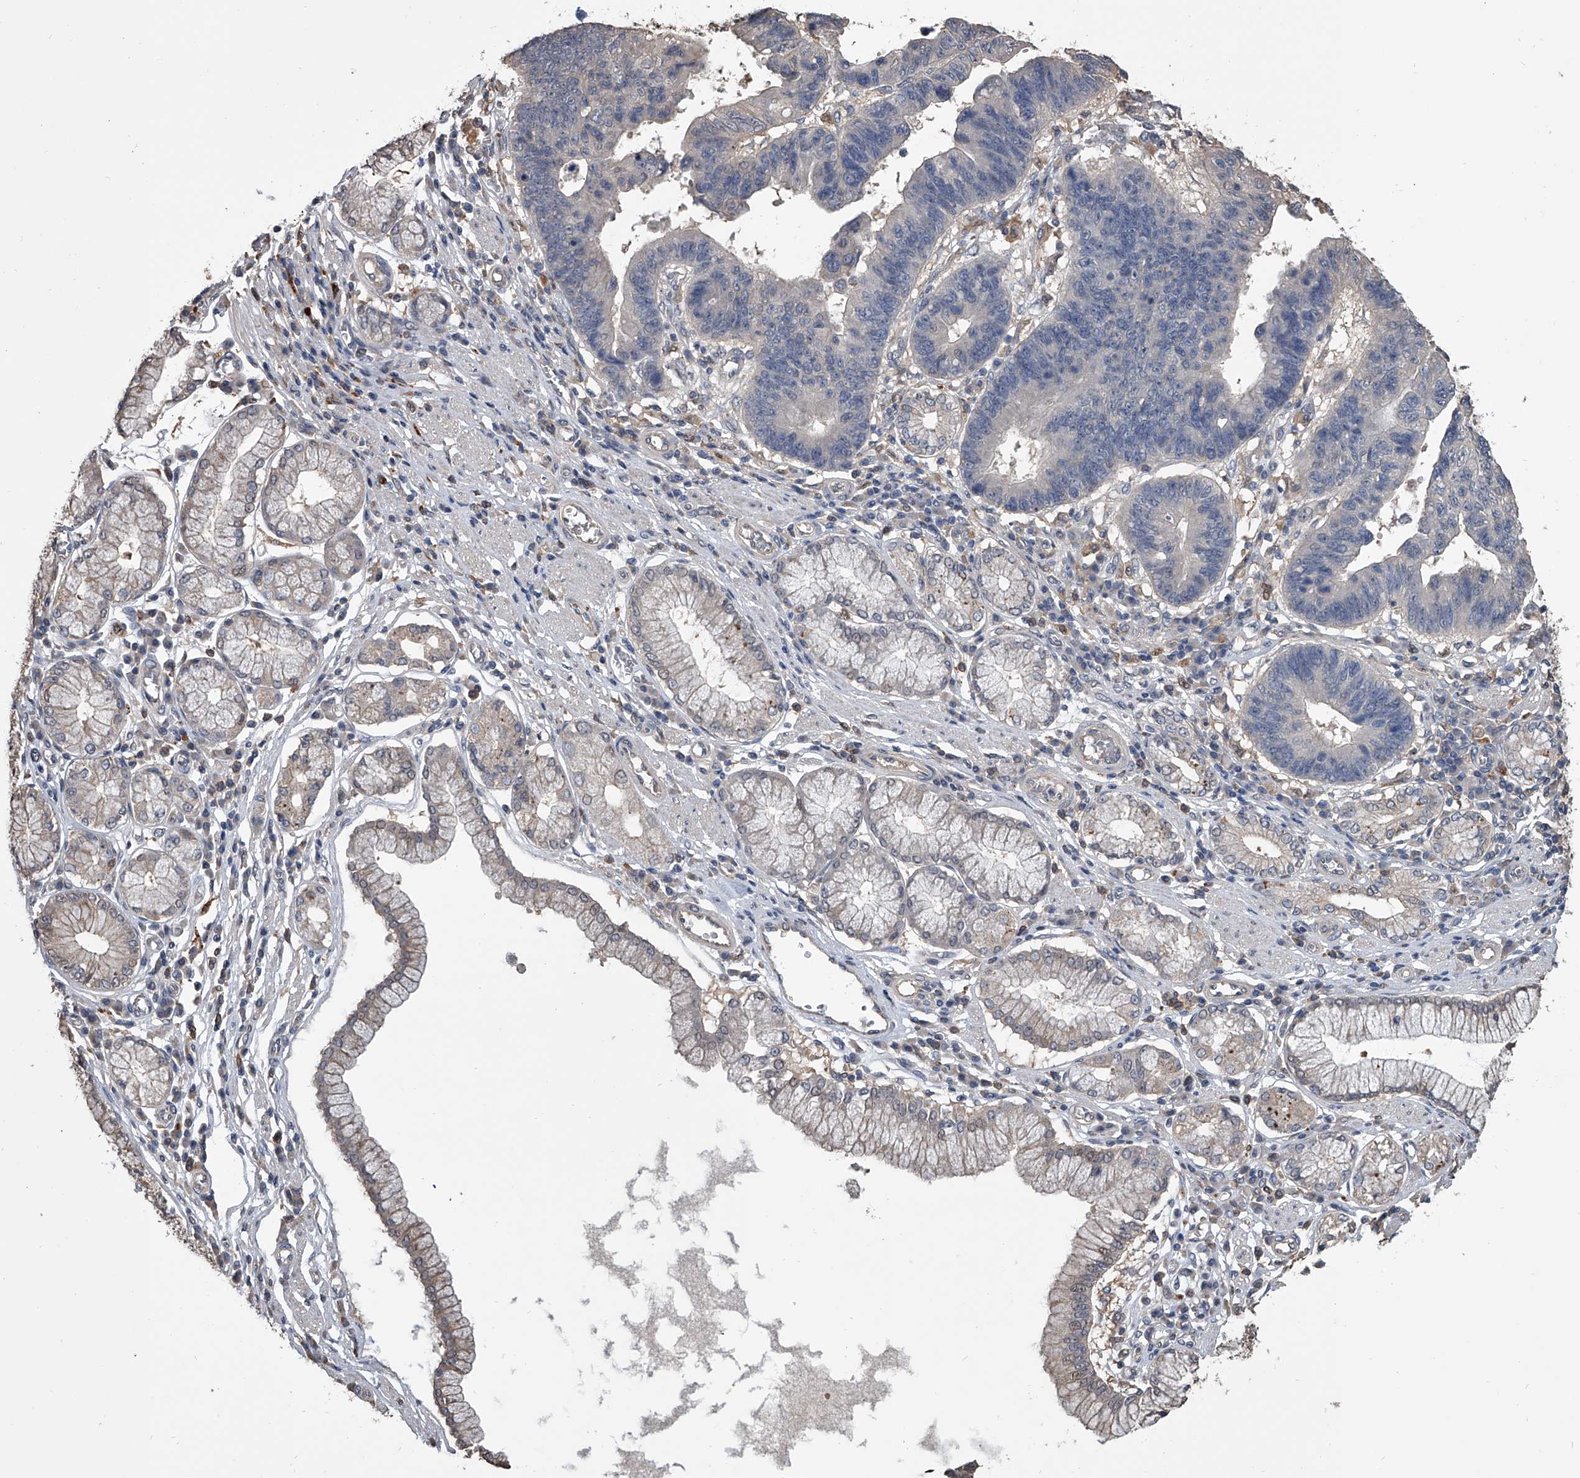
{"staining": {"intensity": "negative", "quantity": "none", "location": "none"}, "tissue": "stomach cancer", "cell_type": "Tumor cells", "image_type": "cancer", "snomed": [{"axis": "morphology", "description": "Adenocarcinoma, NOS"}, {"axis": "topography", "description": "Stomach"}], "caption": "A photomicrograph of human adenocarcinoma (stomach) is negative for staining in tumor cells. The staining was performed using DAB (3,3'-diaminobenzidine) to visualize the protein expression in brown, while the nuclei were stained in blue with hematoxylin (Magnification: 20x).", "gene": "DOCK9", "patient": {"sex": "male", "age": 59}}